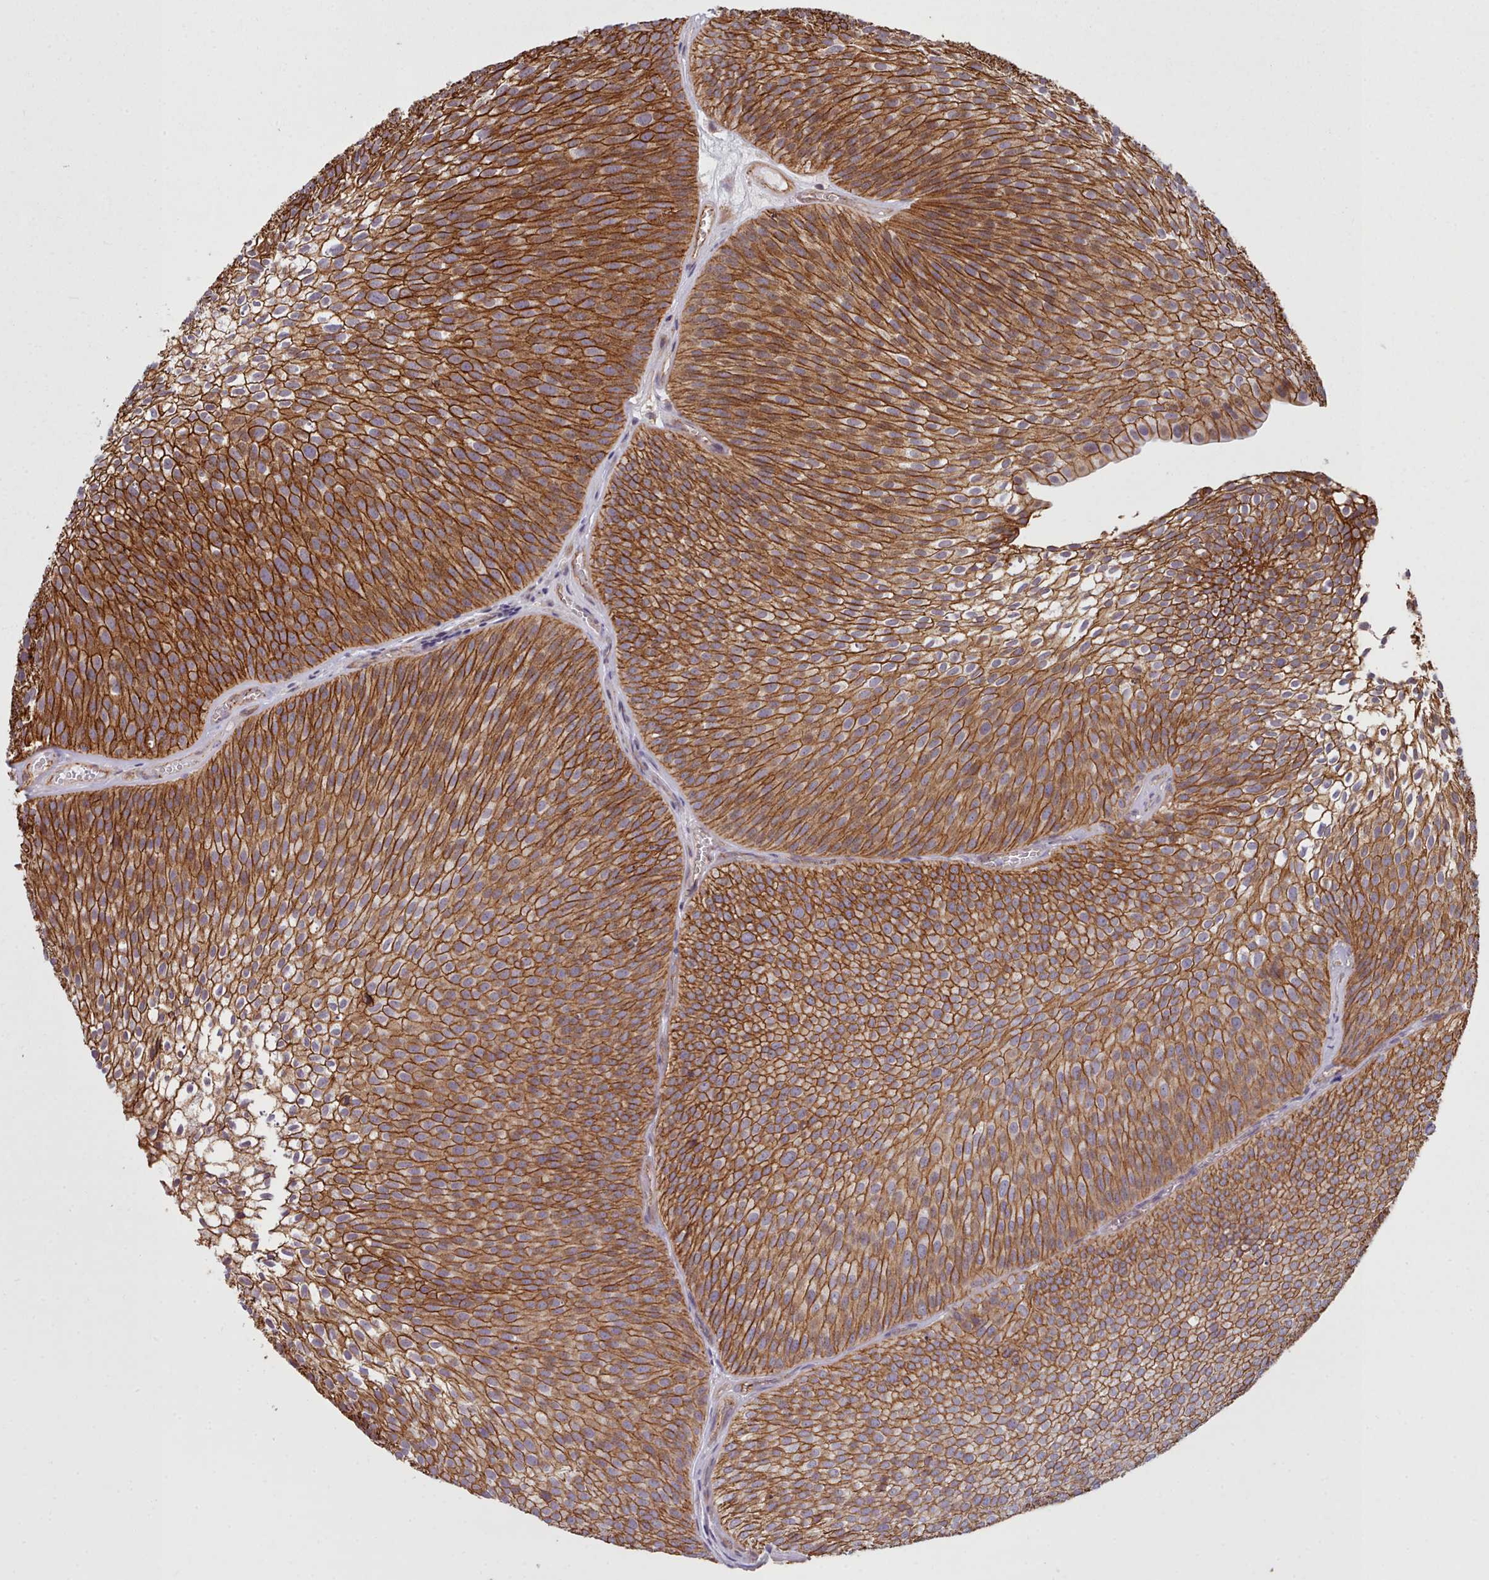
{"staining": {"intensity": "strong", "quantity": ">75%", "location": "cytoplasmic/membranous"}, "tissue": "urothelial cancer", "cell_type": "Tumor cells", "image_type": "cancer", "snomed": [{"axis": "morphology", "description": "Urothelial carcinoma, Low grade"}, {"axis": "topography", "description": "Urinary bladder"}], "caption": "Urothelial cancer stained for a protein exhibits strong cytoplasmic/membranous positivity in tumor cells.", "gene": "MRPL46", "patient": {"sex": "male", "age": 91}}